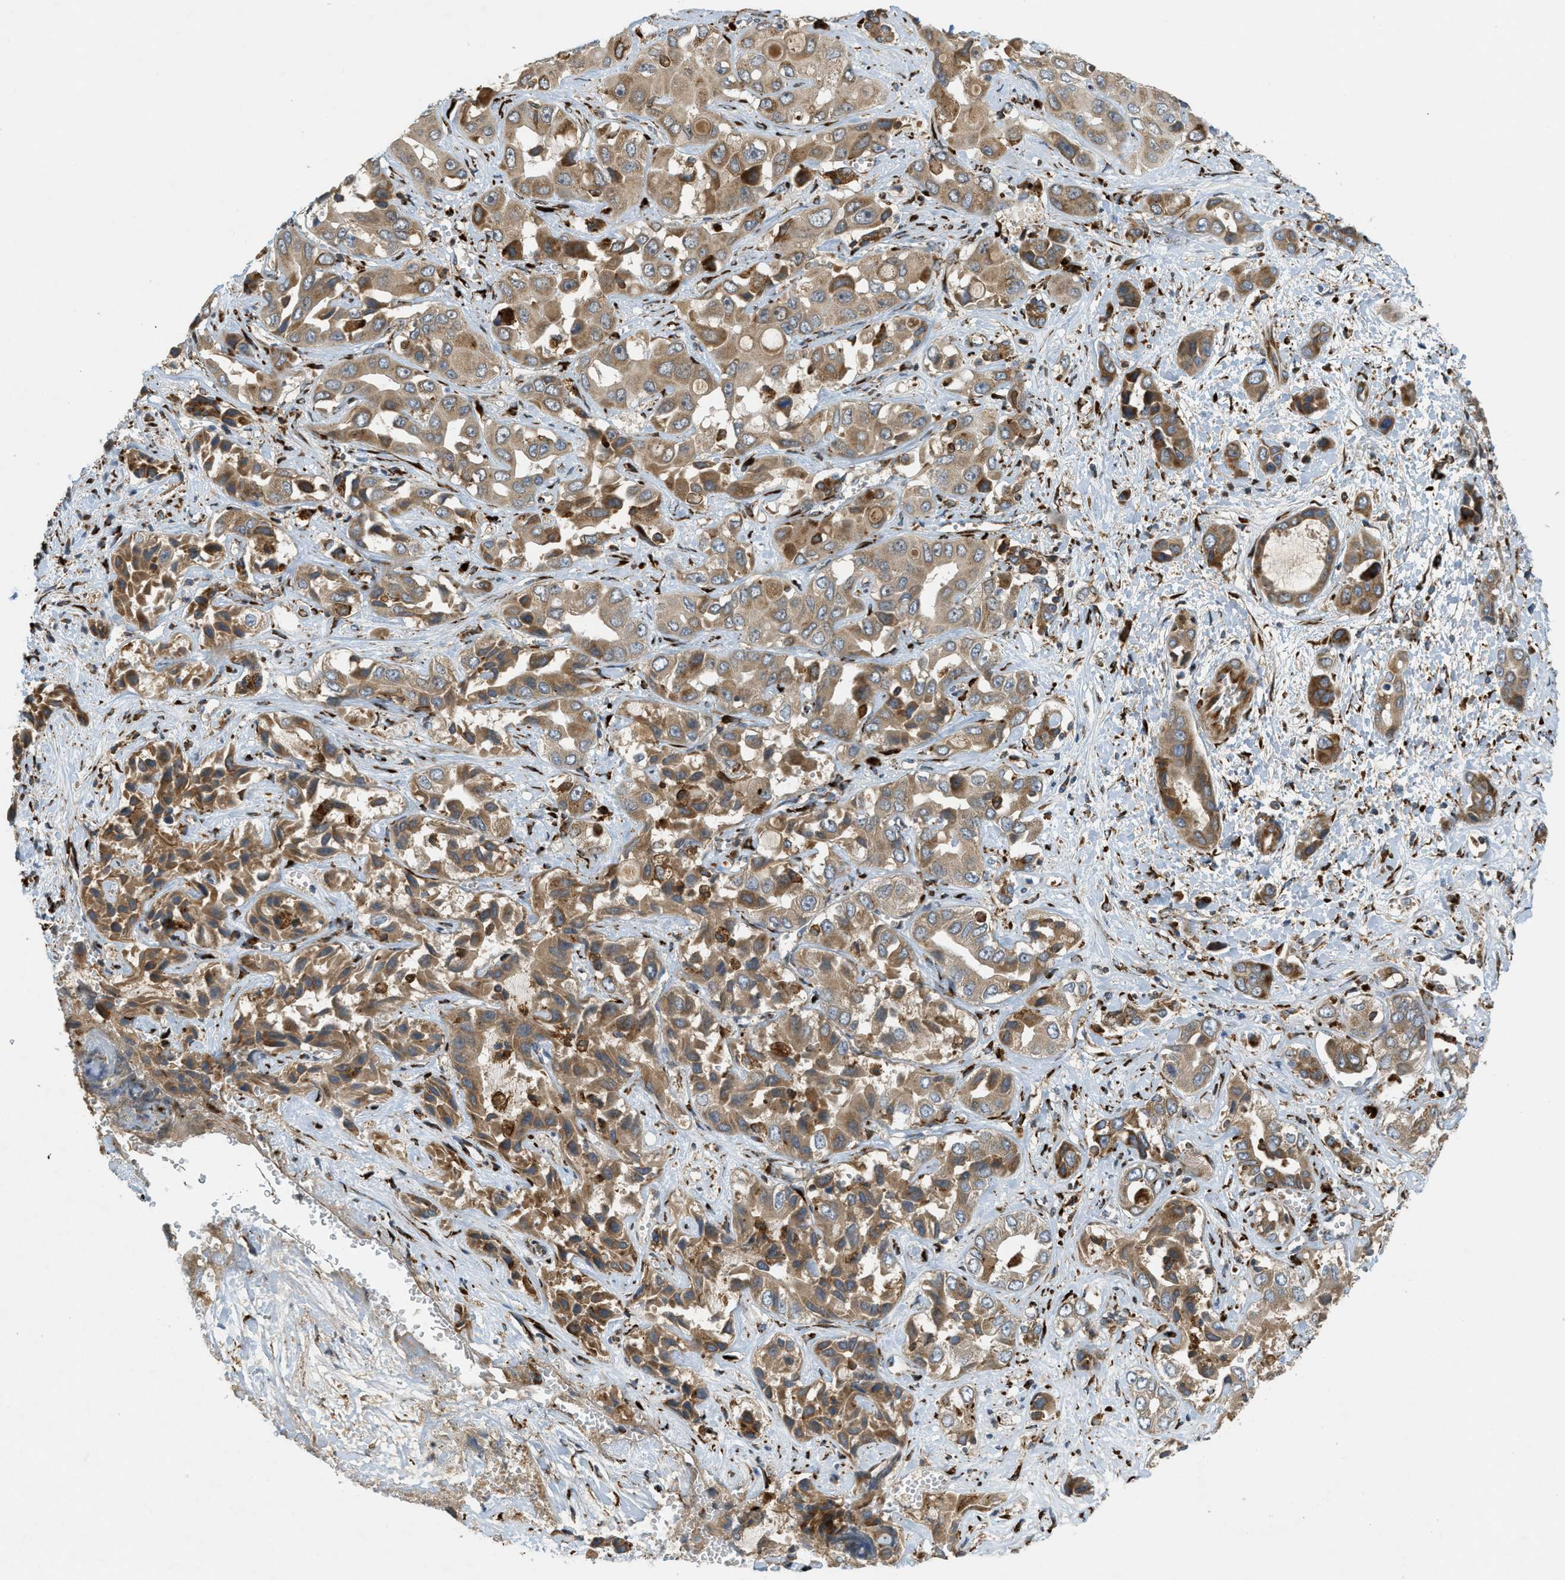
{"staining": {"intensity": "moderate", "quantity": ">75%", "location": "cytoplasmic/membranous"}, "tissue": "liver cancer", "cell_type": "Tumor cells", "image_type": "cancer", "snomed": [{"axis": "morphology", "description": "Cholangiocarcinoma"}, {"axis": "topography", "description": "Liver"}], "caption": "Liver cancer (cholangiocarcinoma) stained with a protein marker shows moderate staining in tumor cells.", "gene": "PCDH18", "patient": {"sex": "female", "age": 52}}